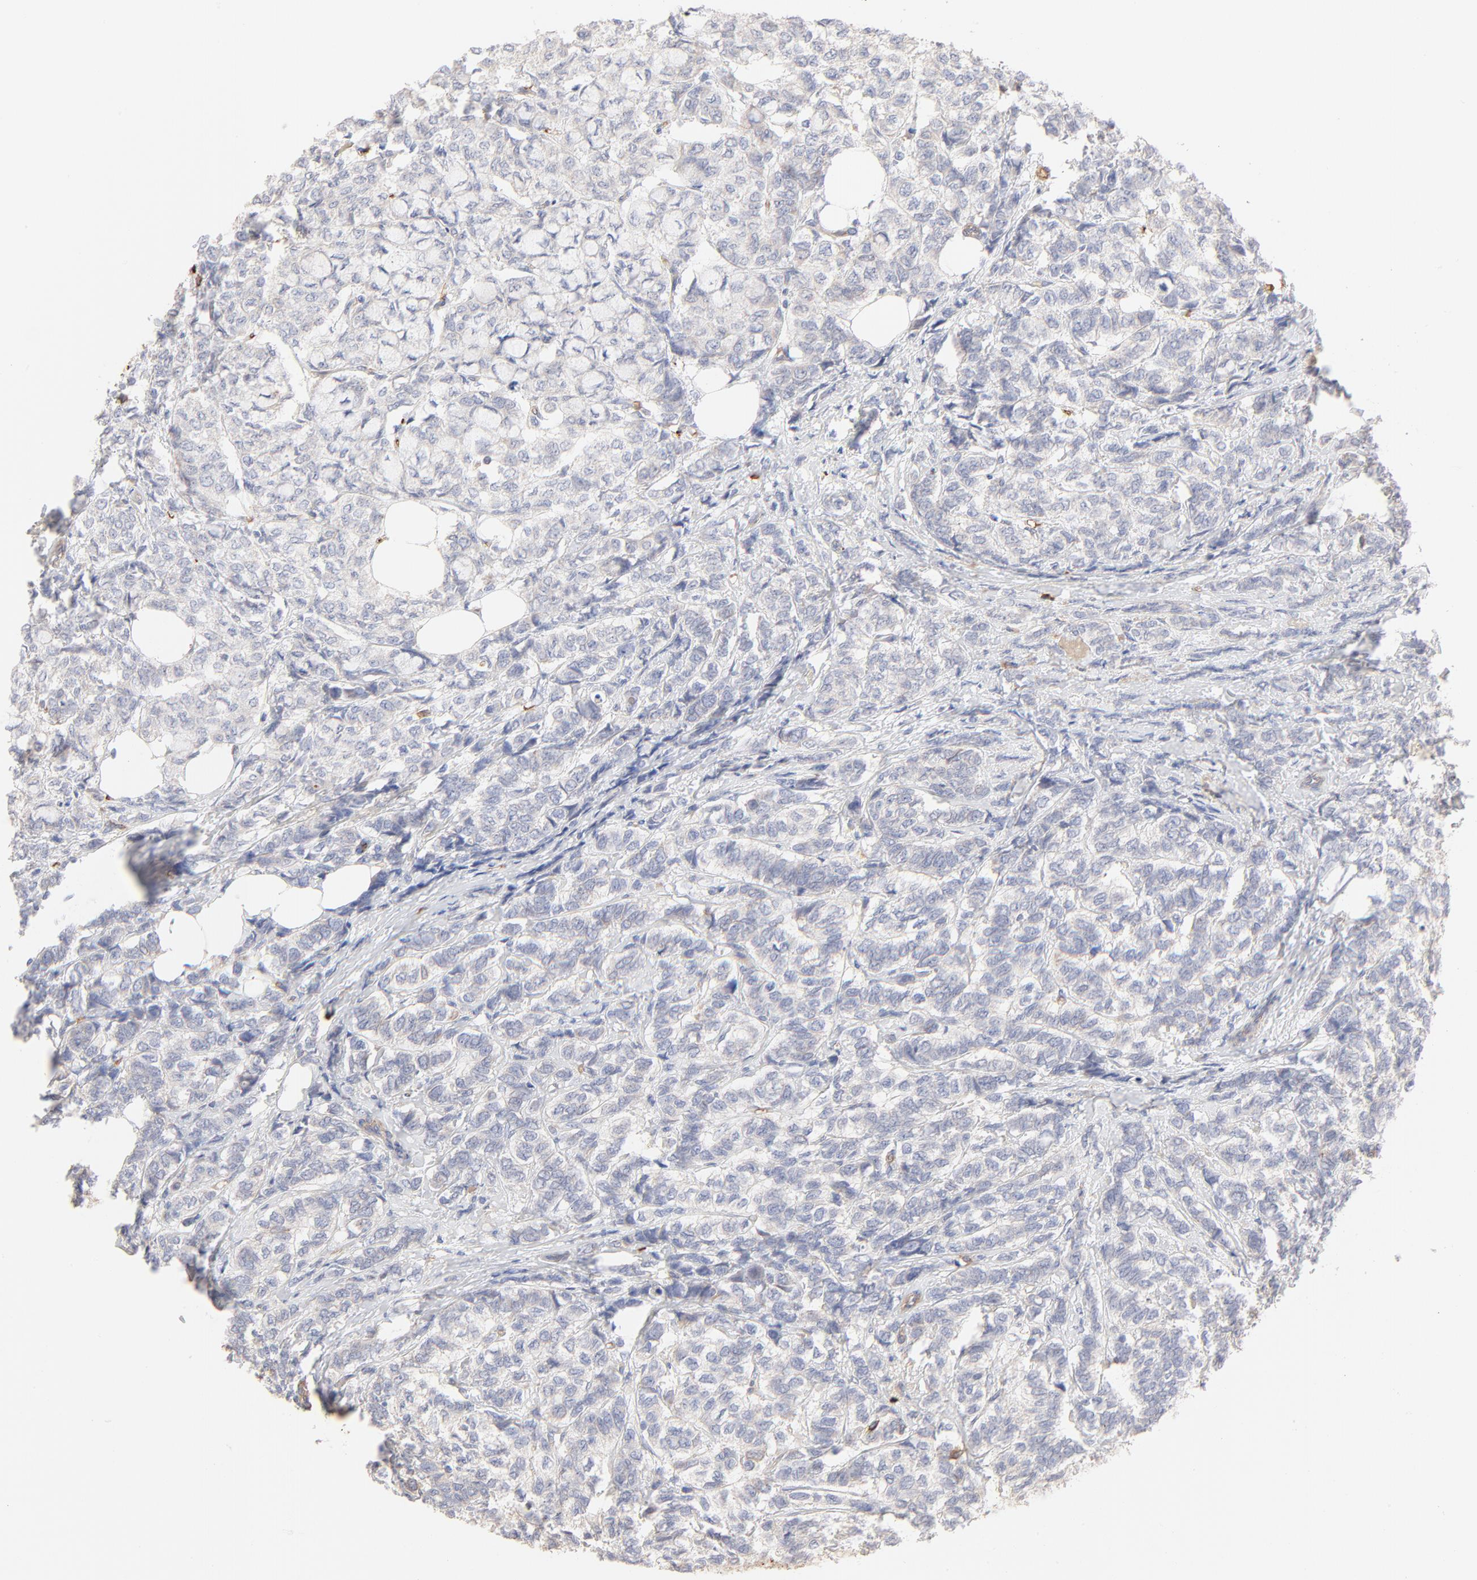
{"staining": {"intensity": "negative", "quantity": "none", "location": "none"}, "tissue": "breast cancer", "cell_type": "Tumor cells", "image_type": "cancer", "snomed": [{"axis": "morphology", "description": "Lobular carcinoma"}, {"axis": "topography", "description": "Breast"}], "caption": "DAB immunohistochemical staining of breast cancer demonstrates no significant expression in tumor cells. (Immunohistochemistry, brightfield microscopy, high magnification).", "gene": "SPTB", "patient": {"sex": "female", "age": 60}}